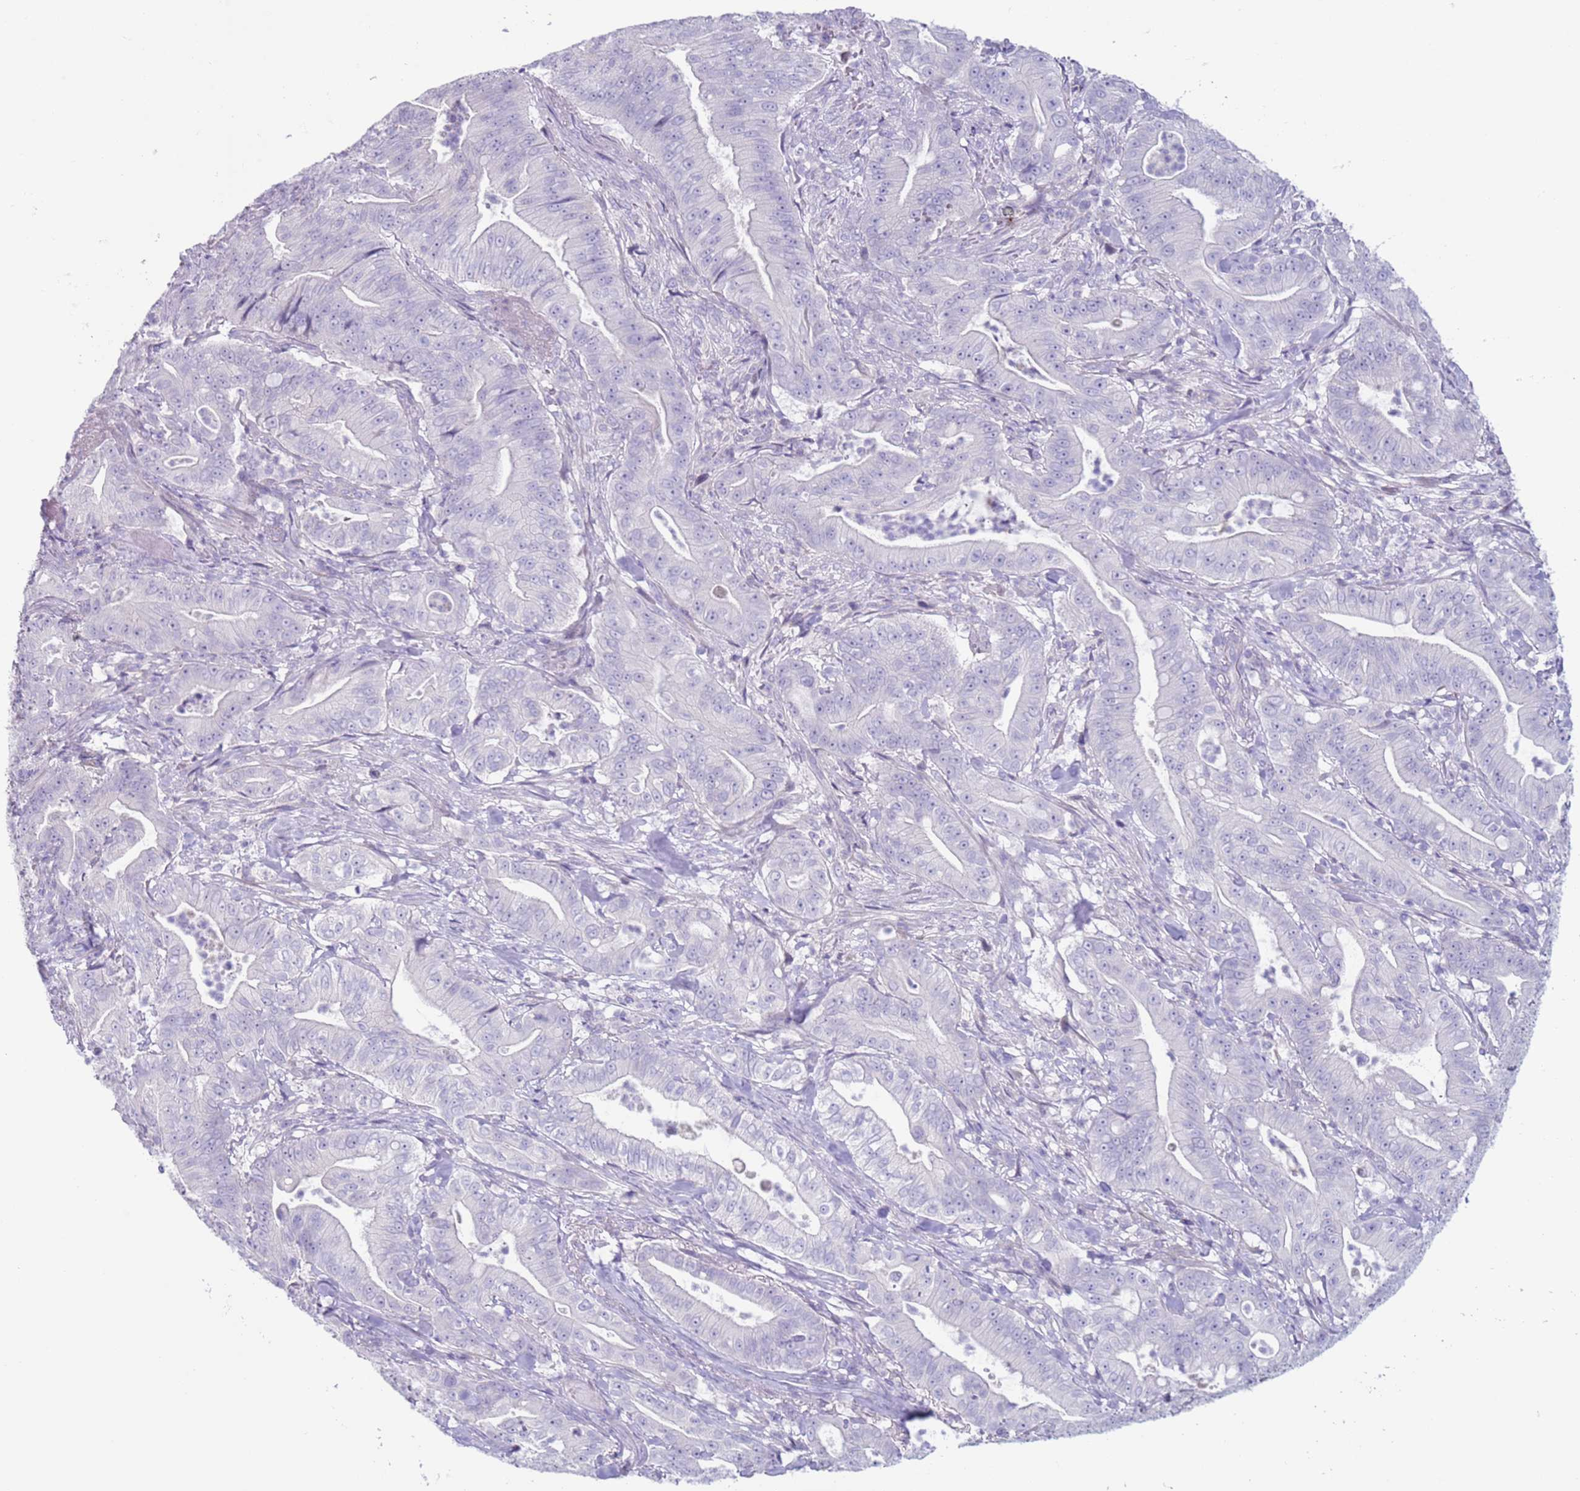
{"staining": {"intensity": "negative", "quantity": "none", "location": "none"}, "tissue": "pancreatic cancer", "cell_type": "Tumor cells", "image_type": "cancer", "snomed": [{"axis": "morphology", "description": "Adenocarcinoma, NOS"}, {"axis": "topography", "description": "Pancreas"}], "caption": "Protein analysis of pancreatic cancer (adenocarcinoma) displays no significant positivity in tumor cells.", "gene": "NPAP1", "patient": {"sex": "male", "age": 71}}